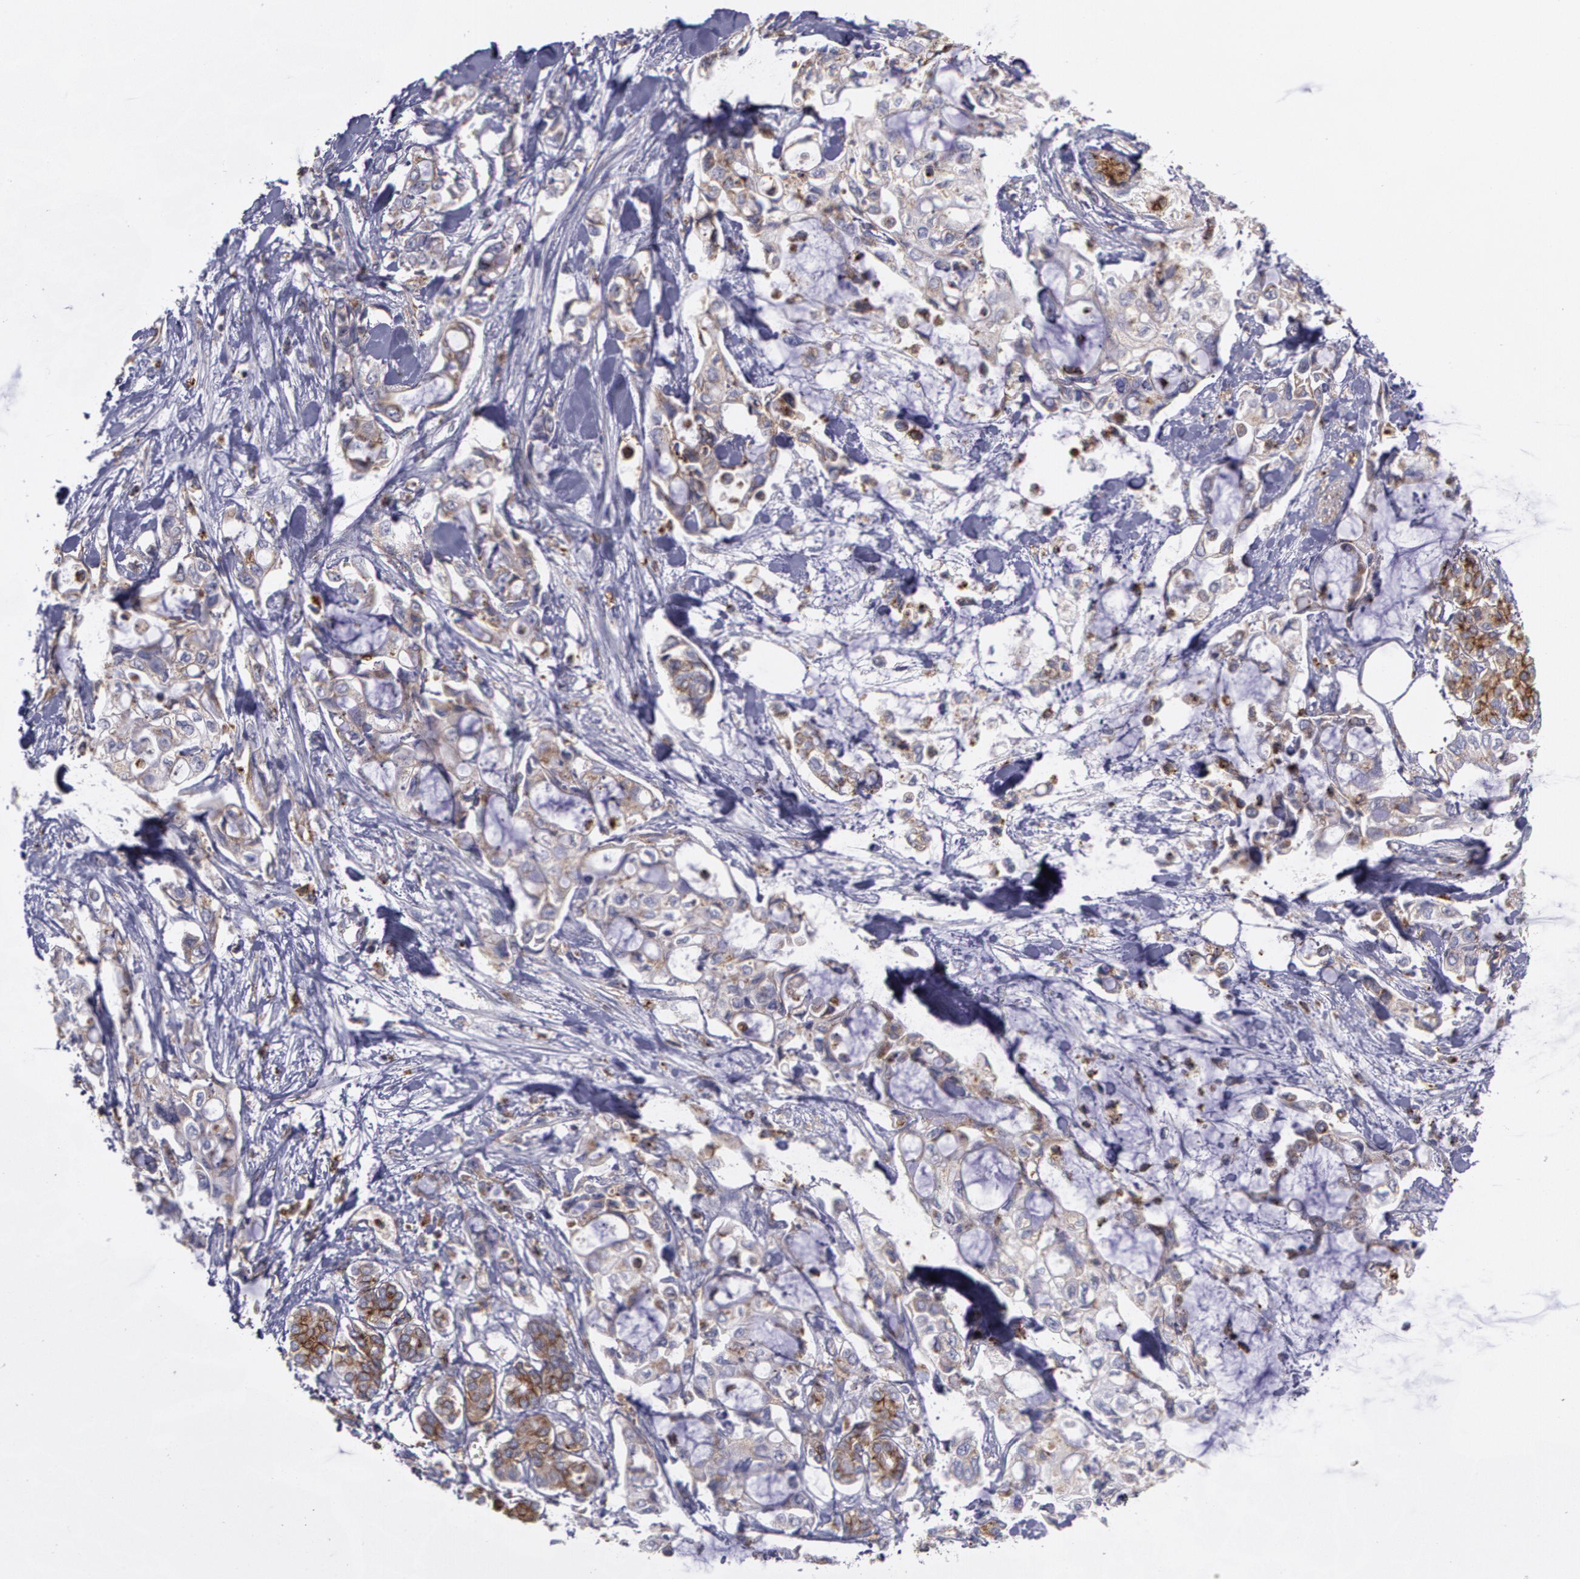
{"staining": {"intensity": "weak", "quantity": ">75%", "location": "cytoplasmic/membranous"}, "tissue": "pancreatic cancer", "cell_type": "Tumor cells", "image_type": "cancer", "snomed": [{"axis": "morphology", "description": "Adenocarcinoma, NOS"}, {"axis": "topography", "description": "Pancreas"}], "caption": "Immunohistochemical staining of pancreatic cancer exhibits weak cytoplasmic/membranous protein positivity in about >75% of tumor cells.", "gene": "FLOT2", "patient": {"sex": "female", "age": 70}}